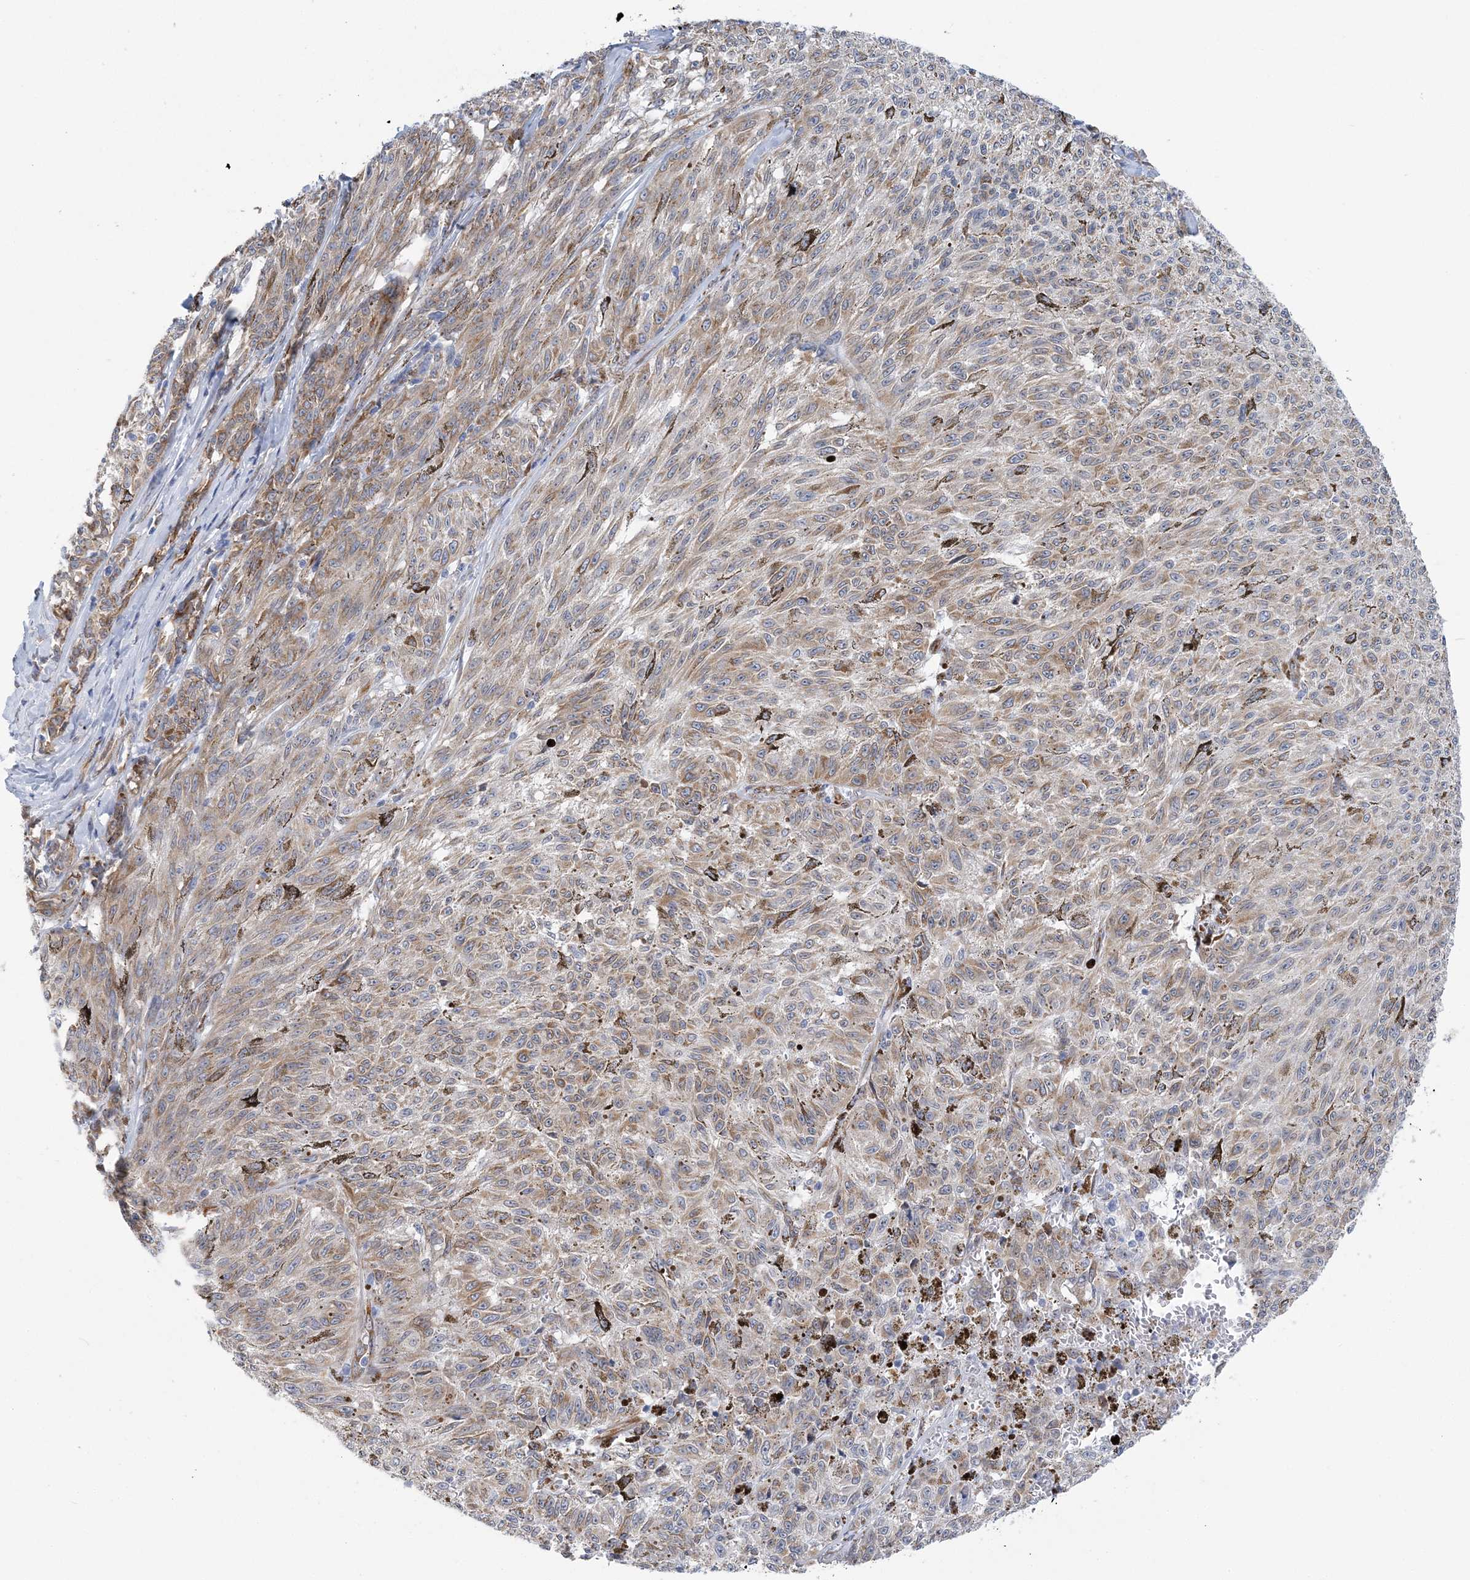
{"staining": {"intensity": "moderate", "quantity": ">75%", "location": "cytoplasmic/membranous"}, "tissue": "melanoma", "cell_type": "Tumor cells", "image_type": "cancer", "snomed": [{"axis": "morphology", "description": "Malignant melanoma, NOS"}, {"axis": "topography", "description": "Skin"}], "caption": "This histopathology image demonstrates IHC staining of human melanoma, with medium moderate cytoplasmic/membranous positivity in about >75% of tumor cells.", "gene": "PLEKHG4B", "patient": {"sex": "female", "age": 72}}